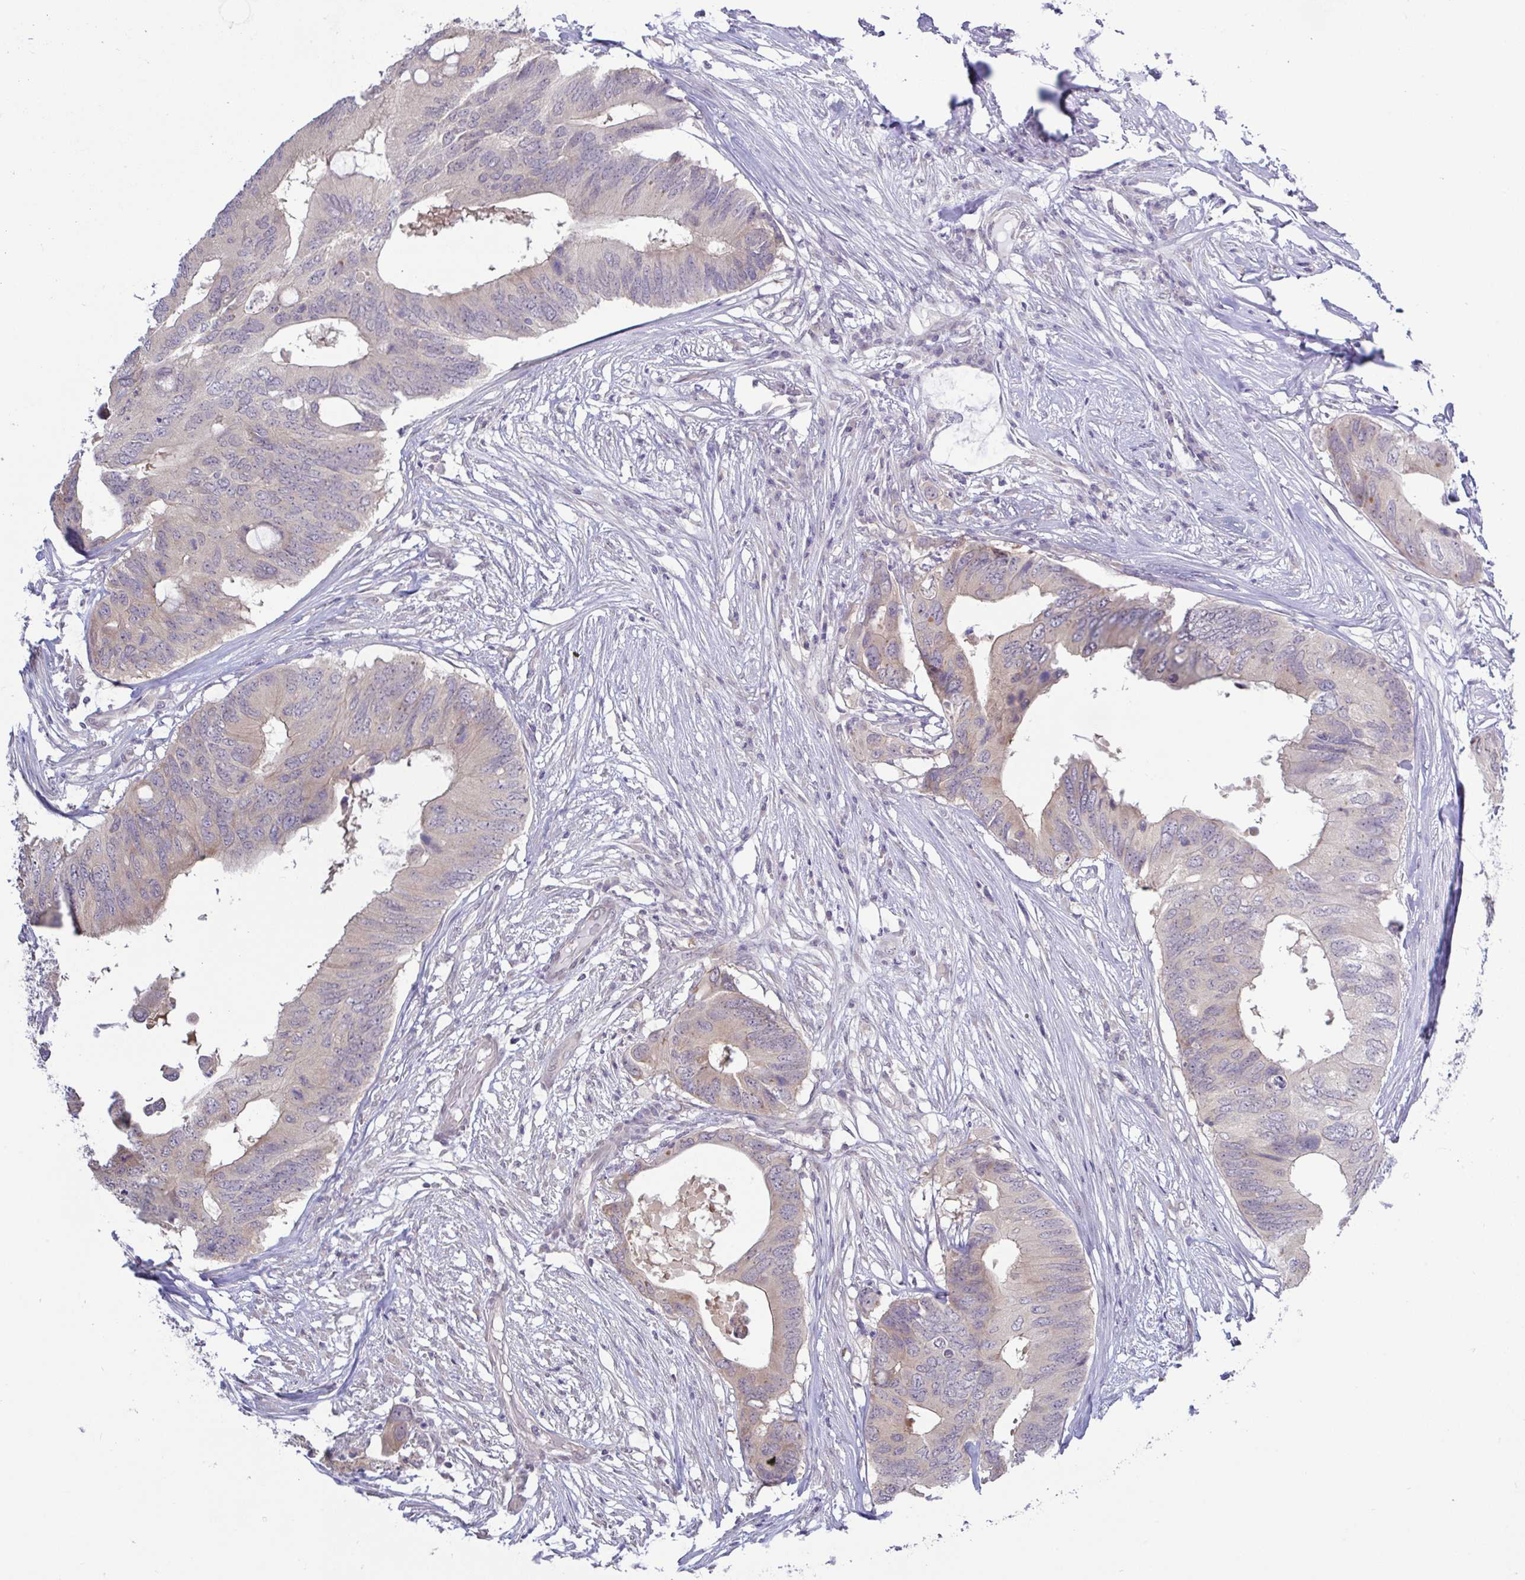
{"staining": {"intensity": "negative", "quantity": "none", "location": "none"}, "tissue": "colorectal cancer", "cell_type": "Tumor cells", "image_type": "cancer", "snomed": [{"axis": "morphology", "description": "Adenocarcinoma, NOS"}, {"axis": "topography", "description": "Colon"}], "caption": "An image of human colorectal cancer (adenocarcinoma) is negative for staining in tumor cells.", "gene": "HYPK", "patient": {"sex": "male", "age": 71}}